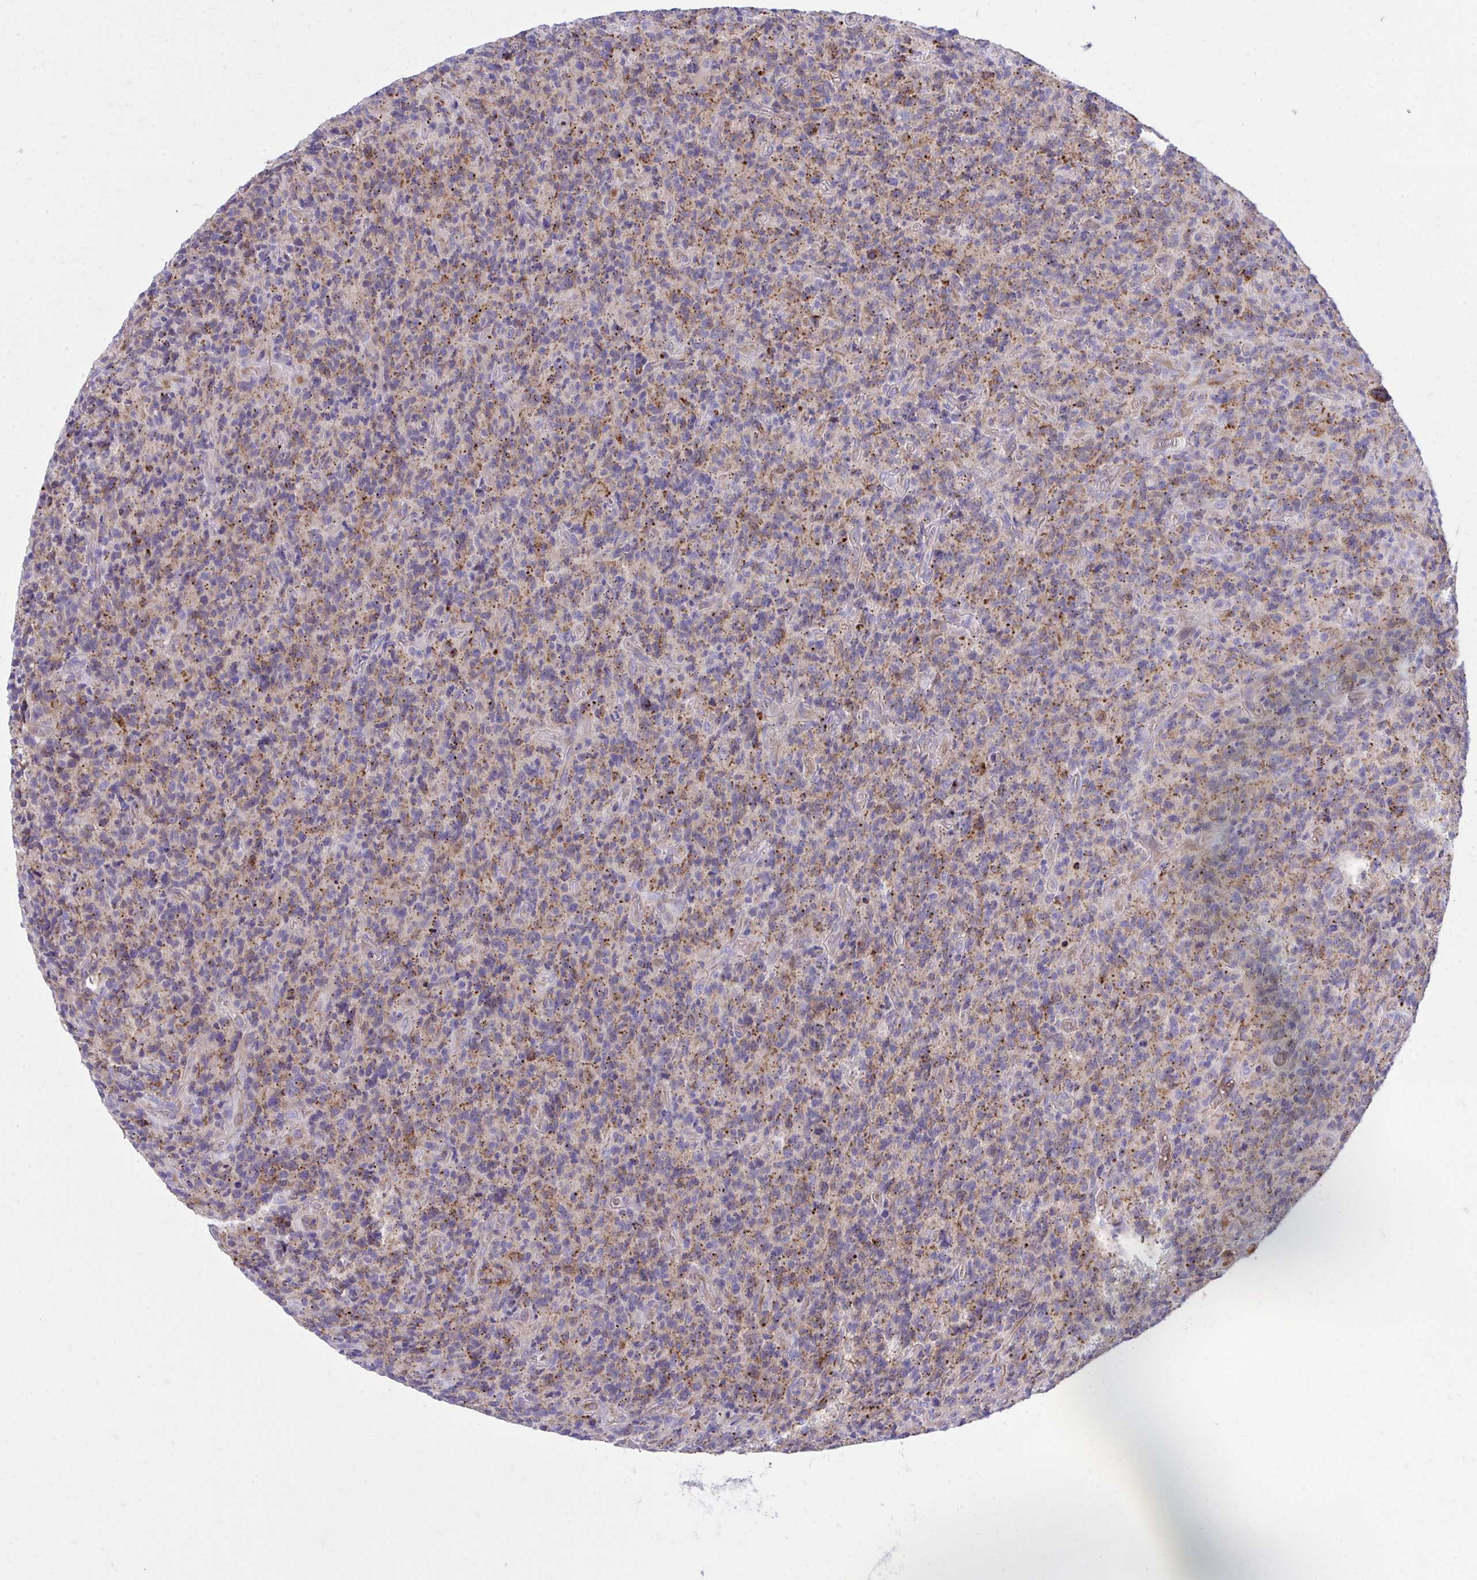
{"staining": {"intensity": "moderate", "quantity": "25%-75%", "location": "cytoplasmic/membranous"}, "tissue": "glioma", "cell_type": "Tumor cells", "image_type": "cancer", "snomed": [{"axis": "morphology", "description": "Glioma, malignant, High grade"}, {"axis": "topography", "description": "Brain"}], "caption": "This photomicrograph displays immunohistochemistry (IHC) staining of malignant high-grade glioma, with medium moderate cytoplasmic/membranous staining in about 25%-75% of tumor cells.", "gene": "TP53I11", "patient": {"sex": "male", "age": 76}}